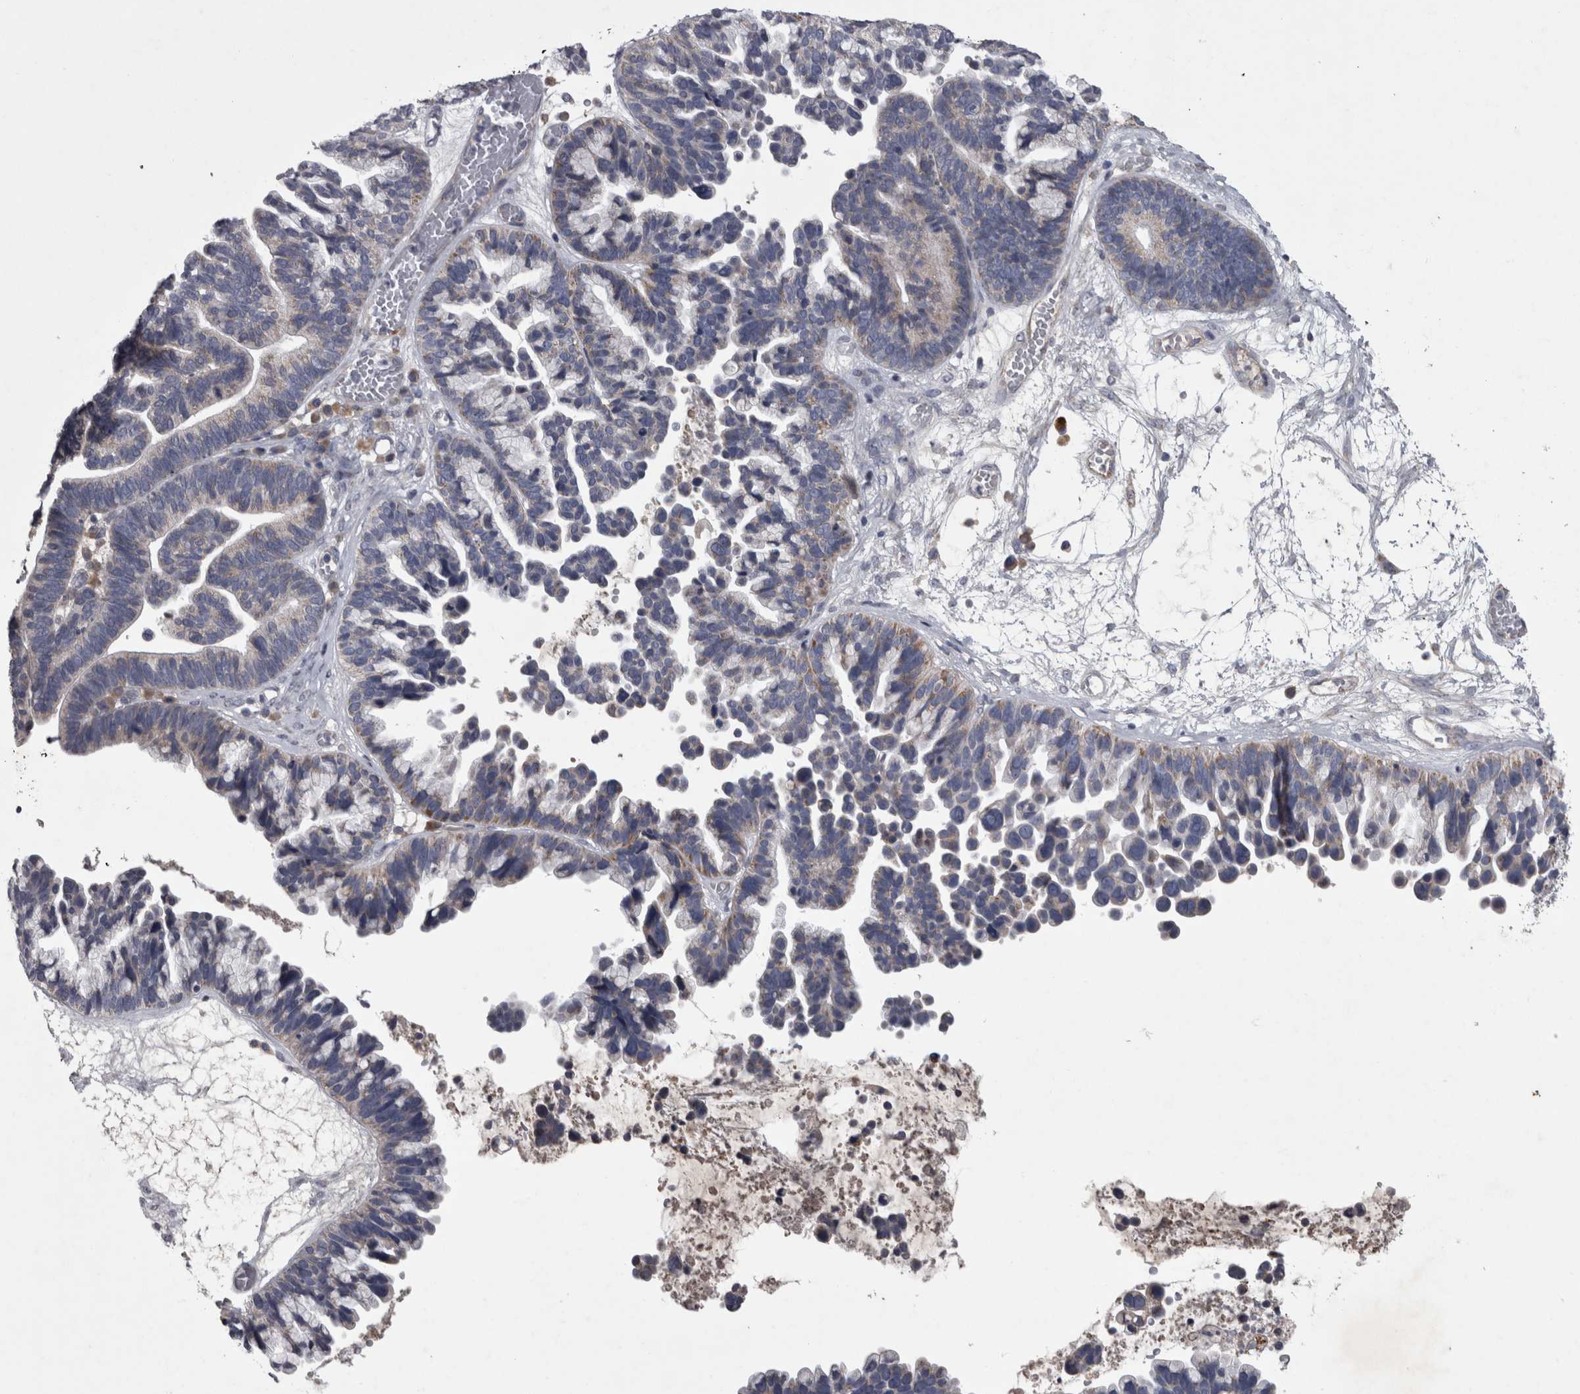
{"staining": {"intensity": "weak", "quantity": "<25%", "location": "cytoplasmic/membranous"}, "tissue": "ovarian cancer", "cell_type": "Tumor cells", "image_type": "cancer", "snomed": [{"axis": "morphology", "description": "Cystadenocarcinoma, serous, NOS"}, {"axis": "topography", "description": "Ovary"}], "caption": "DAB (3,3'-diaminobenzidine) immunohistochemical staining of serous cystadenocarcinoma (ovarian) exhibits no significant expression in tumor cells. (DAB immunohistochemistry visualized using brightfield microscopy, high magnification).", "gene": "DBT", "patient": {"sex": "female", "age": 56}}